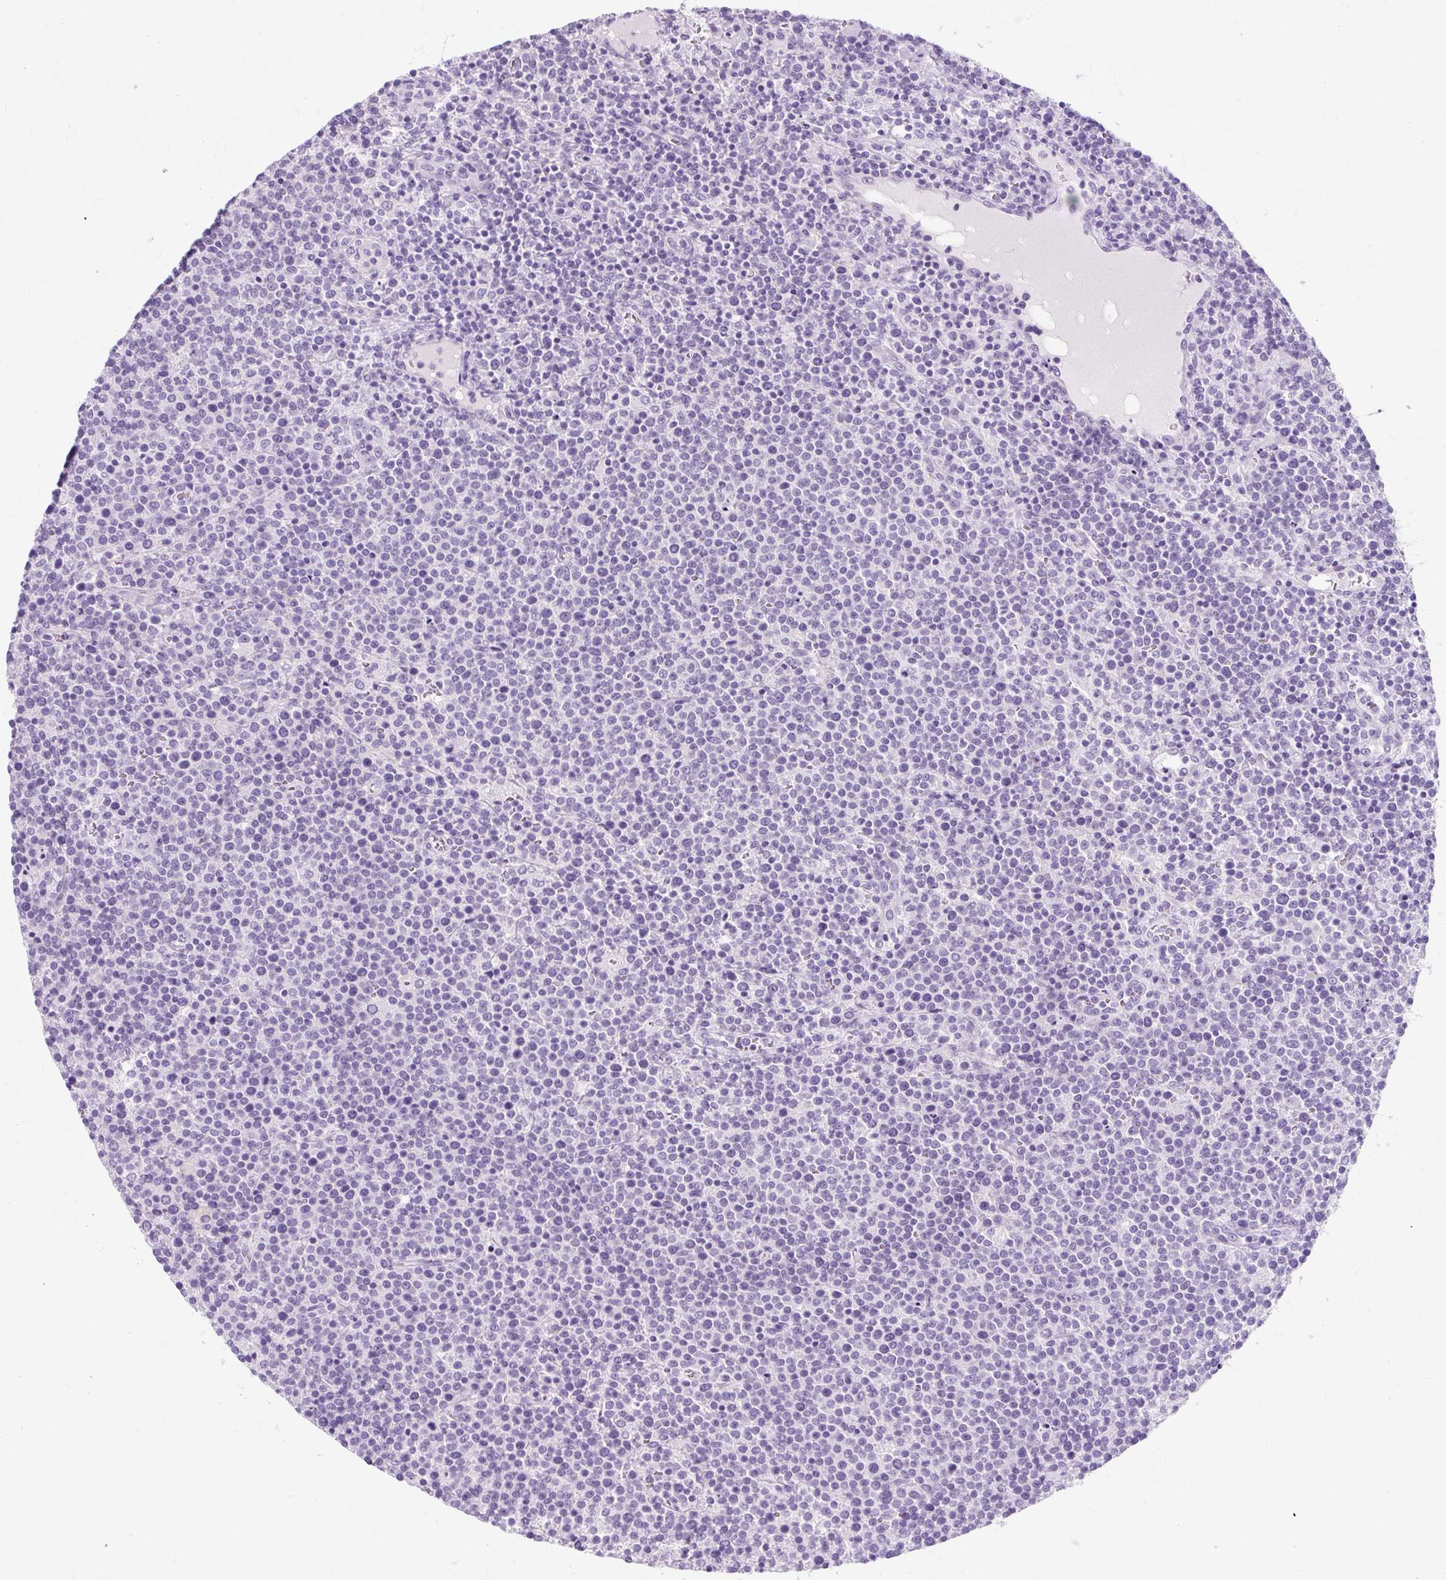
{"staining": {"intensity": "negative", "quantity": "none", "location": "none"}, "tissue": "lymphoma", "cell_type": "Tumor cells", "image_type": "cancer", "snomed": [{"axis": "morphology", "description": "Malignant lymphoma, non-Hodgkin's type, High grade"}, {"axis": "topography", "description": "Lymph node"}], "caption": "High power microscopy histopathology image of an immunohistochemistry photomicrograph of lymphoma, revealing no significant positivity in tumor cells.", "gene": "TMEM89", "patient": {"sex": "male", "age": 61}}